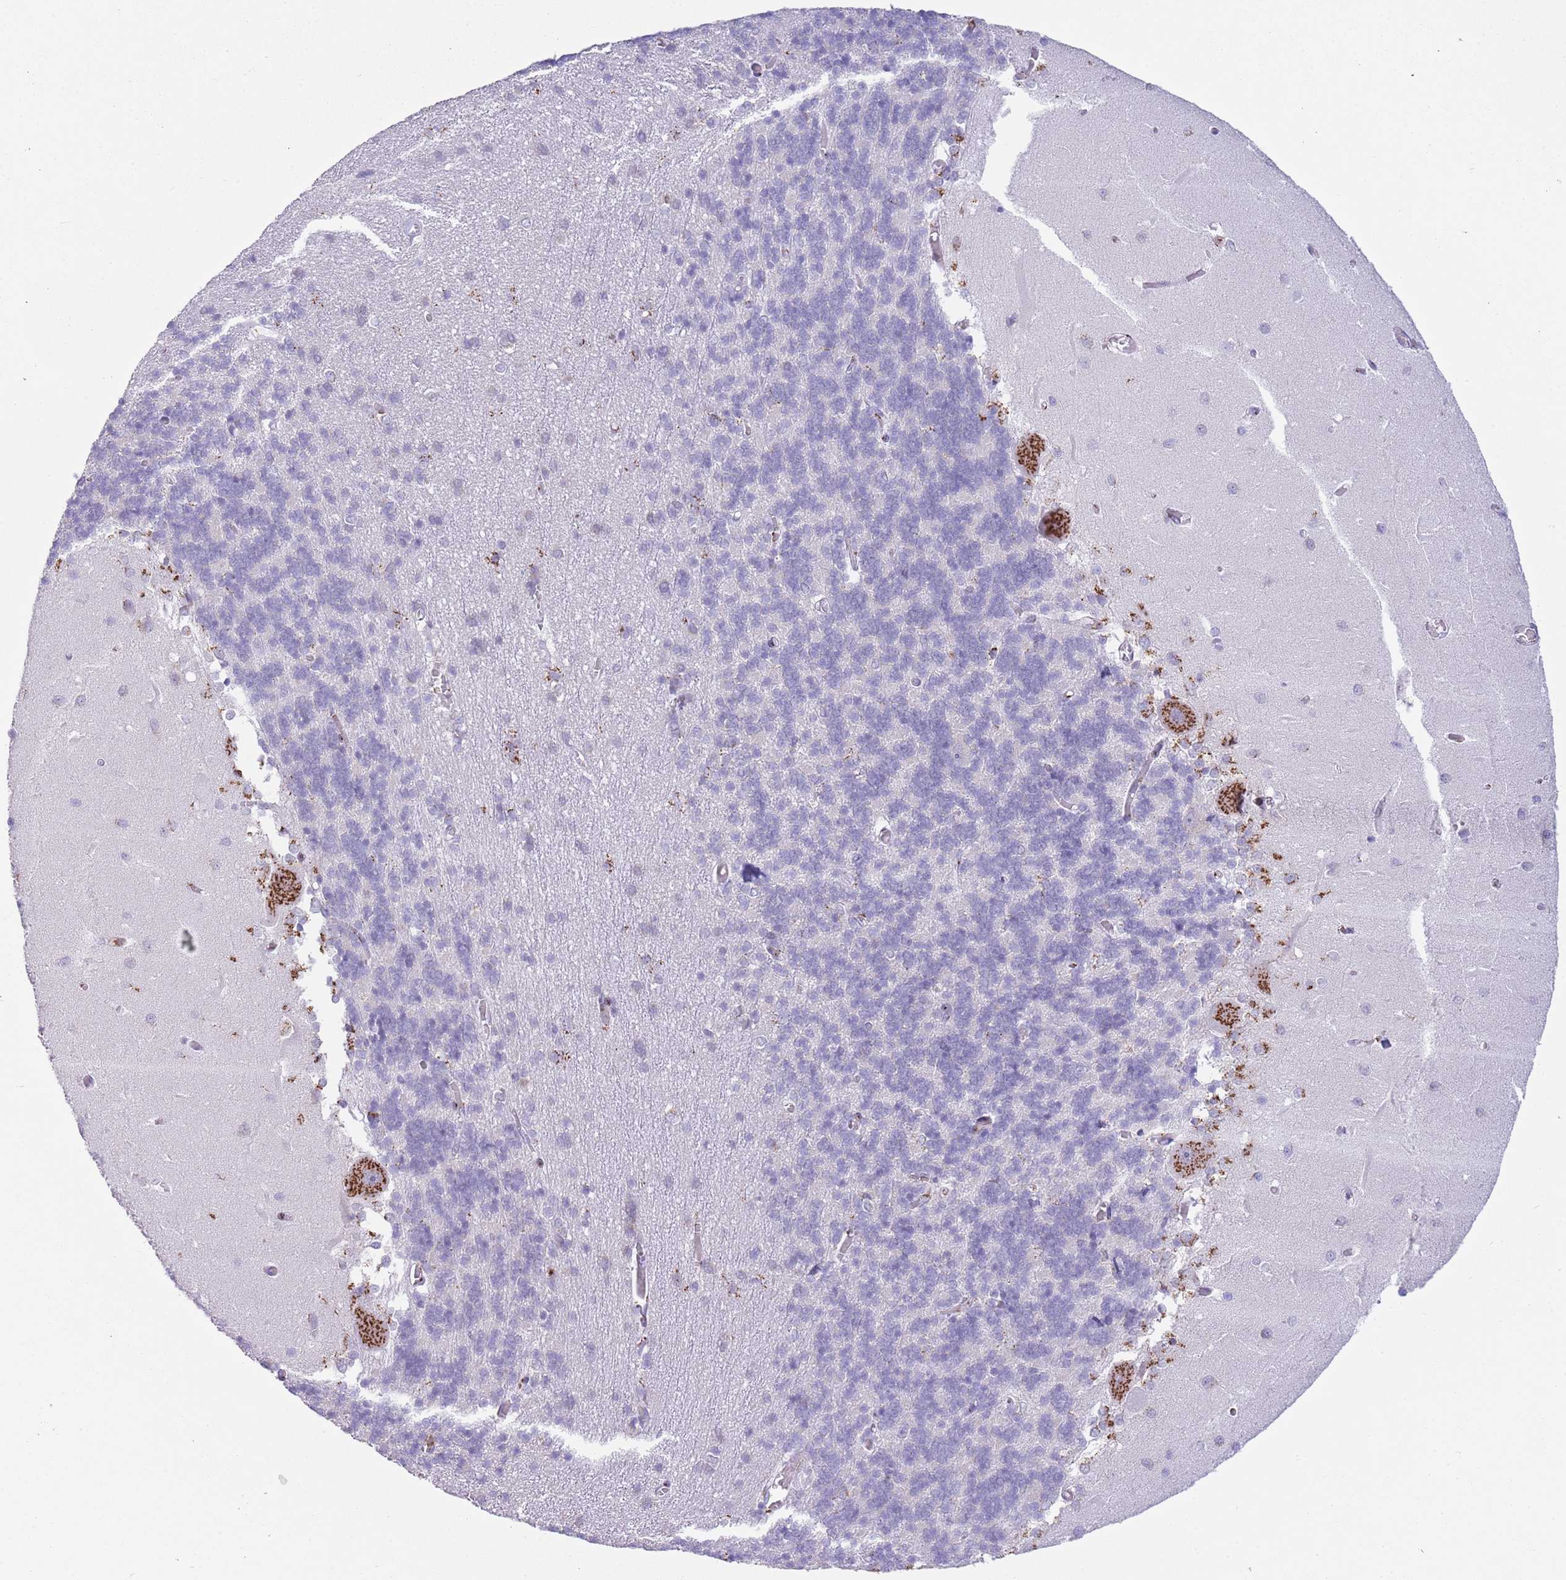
{"staining": {"intensity": "negative", "quantity": "none", "location": "none"}, "tissue": "cerebellum", "cell_type": "Cells in granular layer", "image_type": "normal", "snomed": [{"axis": "morphology", "description": "Normal tissue, NOS"}, {"axis": "topography", "description": "Cerebellum"}], "caption": "DAB (3,3'-diaminobenzidine) immunohistochemical staining of normal cerebellum reveals no significant staining in cells in granular layer. (Immunohistochemistry, brightfield microscopy, high magnification).", "gene": "C20orf96", "patient": {"sex": "male", "age": 37}}